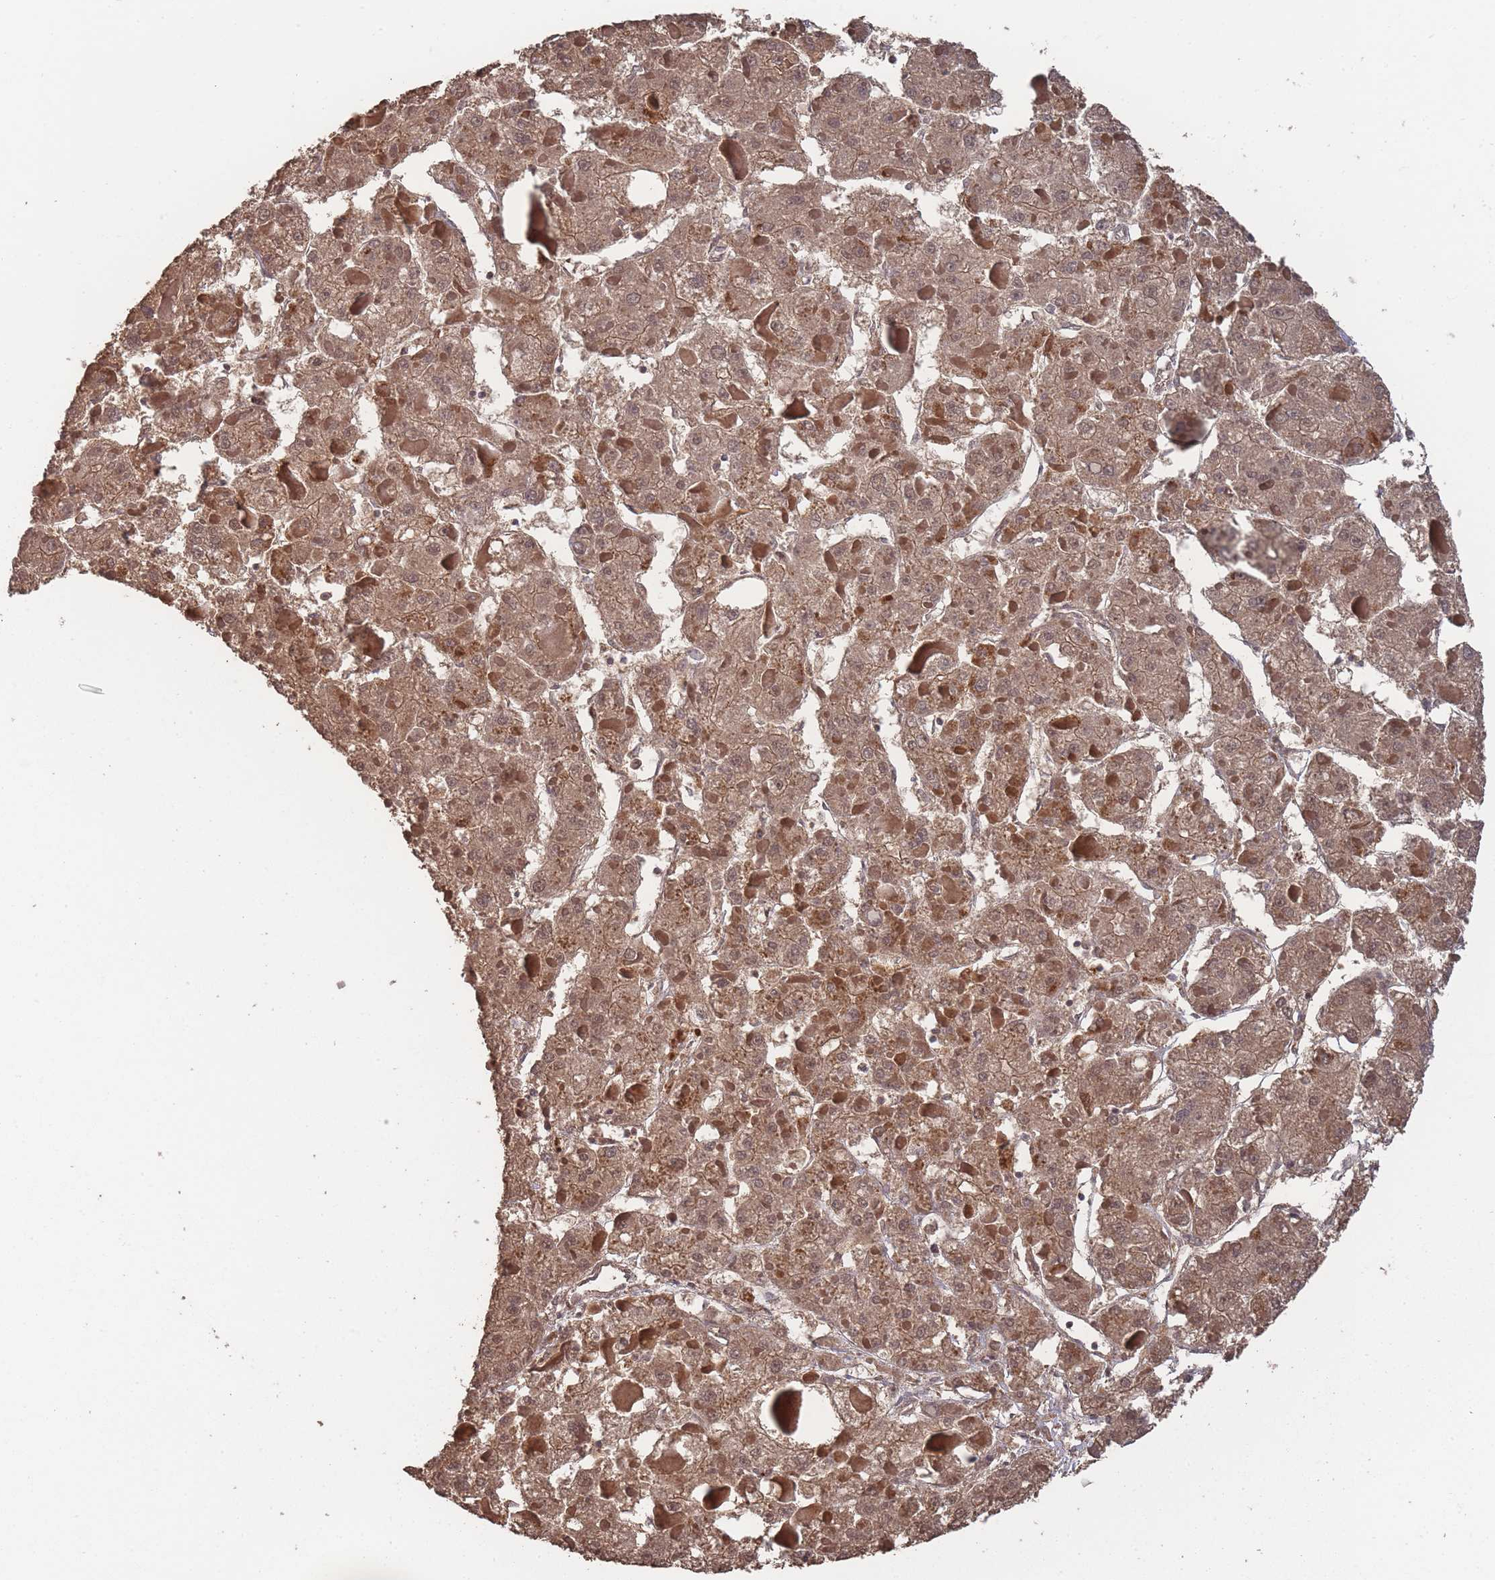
{"staining": {"intensity": "moderate", "quantity": ">75%", "location": "cytoplasmic/membranous"}, "tissue": "liver cancer", "cell_type": "Tumor cells", "image_type": "cancer", "snomed": [{"axis": "morphology", "description": "Carcinoma, Hepatocellular, NOS"}, {"axis": "topography", "description": "Liver"}], "caption": "This image demonstrates immunohistochemistry staining of liver cancer, with medium moderate cytoplasmic/membranous staining in approximately >75% of tumor cells.", "gene": "SF3B1", "patient": {"sex": "female", "age": 73}}